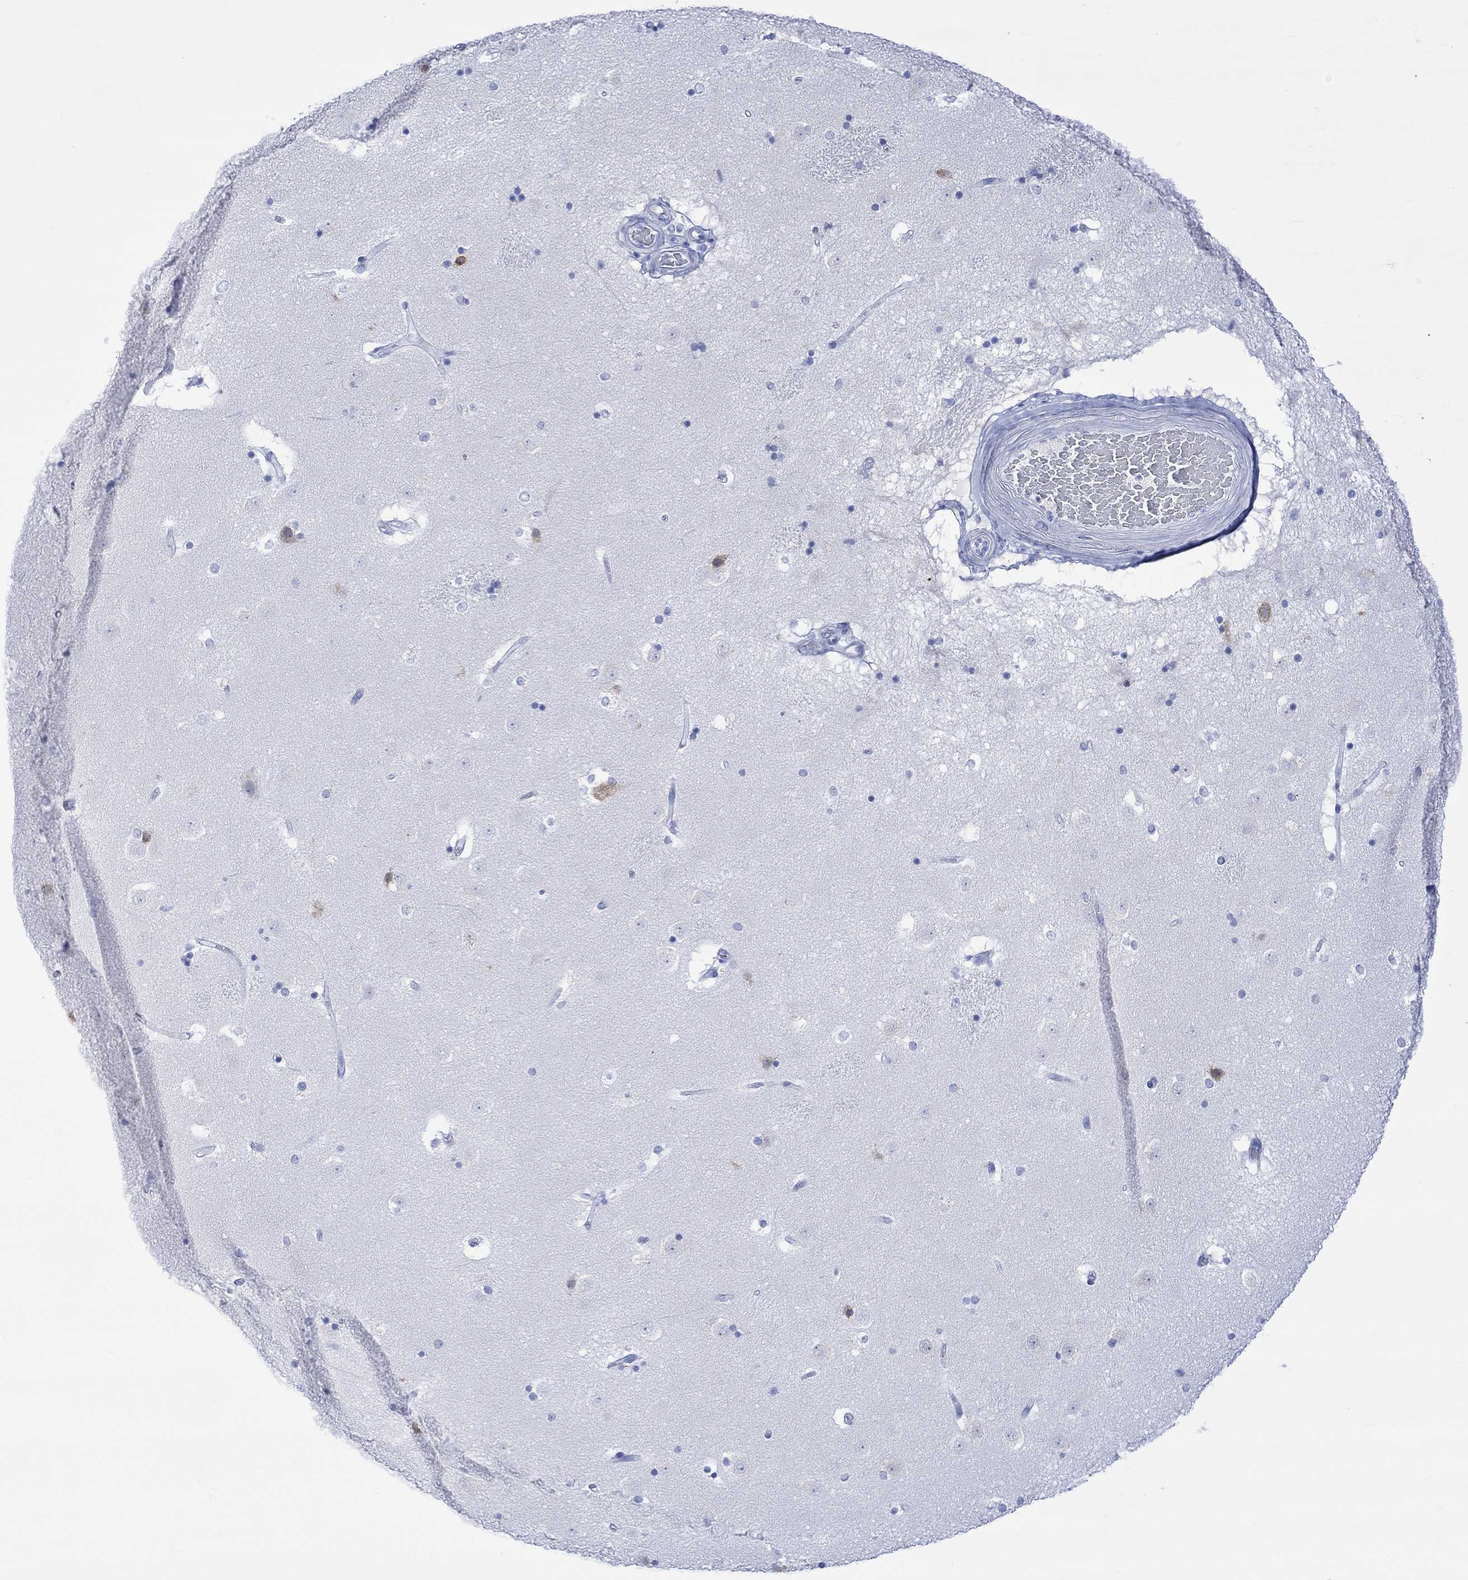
{"staining": {"intensity": "negative", "quantity": "none", "location": "none"}, "tissue": "caudate", "cell_type": "Glial cells", "image_type": "normal", "snomed": [{"axis": "morphology", "description": "Normal tissue, NOS"}, {"axis": "topography", "description": "Lateral ventricle wall"}], "caption": "Glial cells are negative for protein expression in benign human caudate. The staining is performed using DAB brown chromogen with nuclei counter-stained in using hematoxylin.", "gene": "CELF4", "patient": {"sex": "male", "age": 51}}